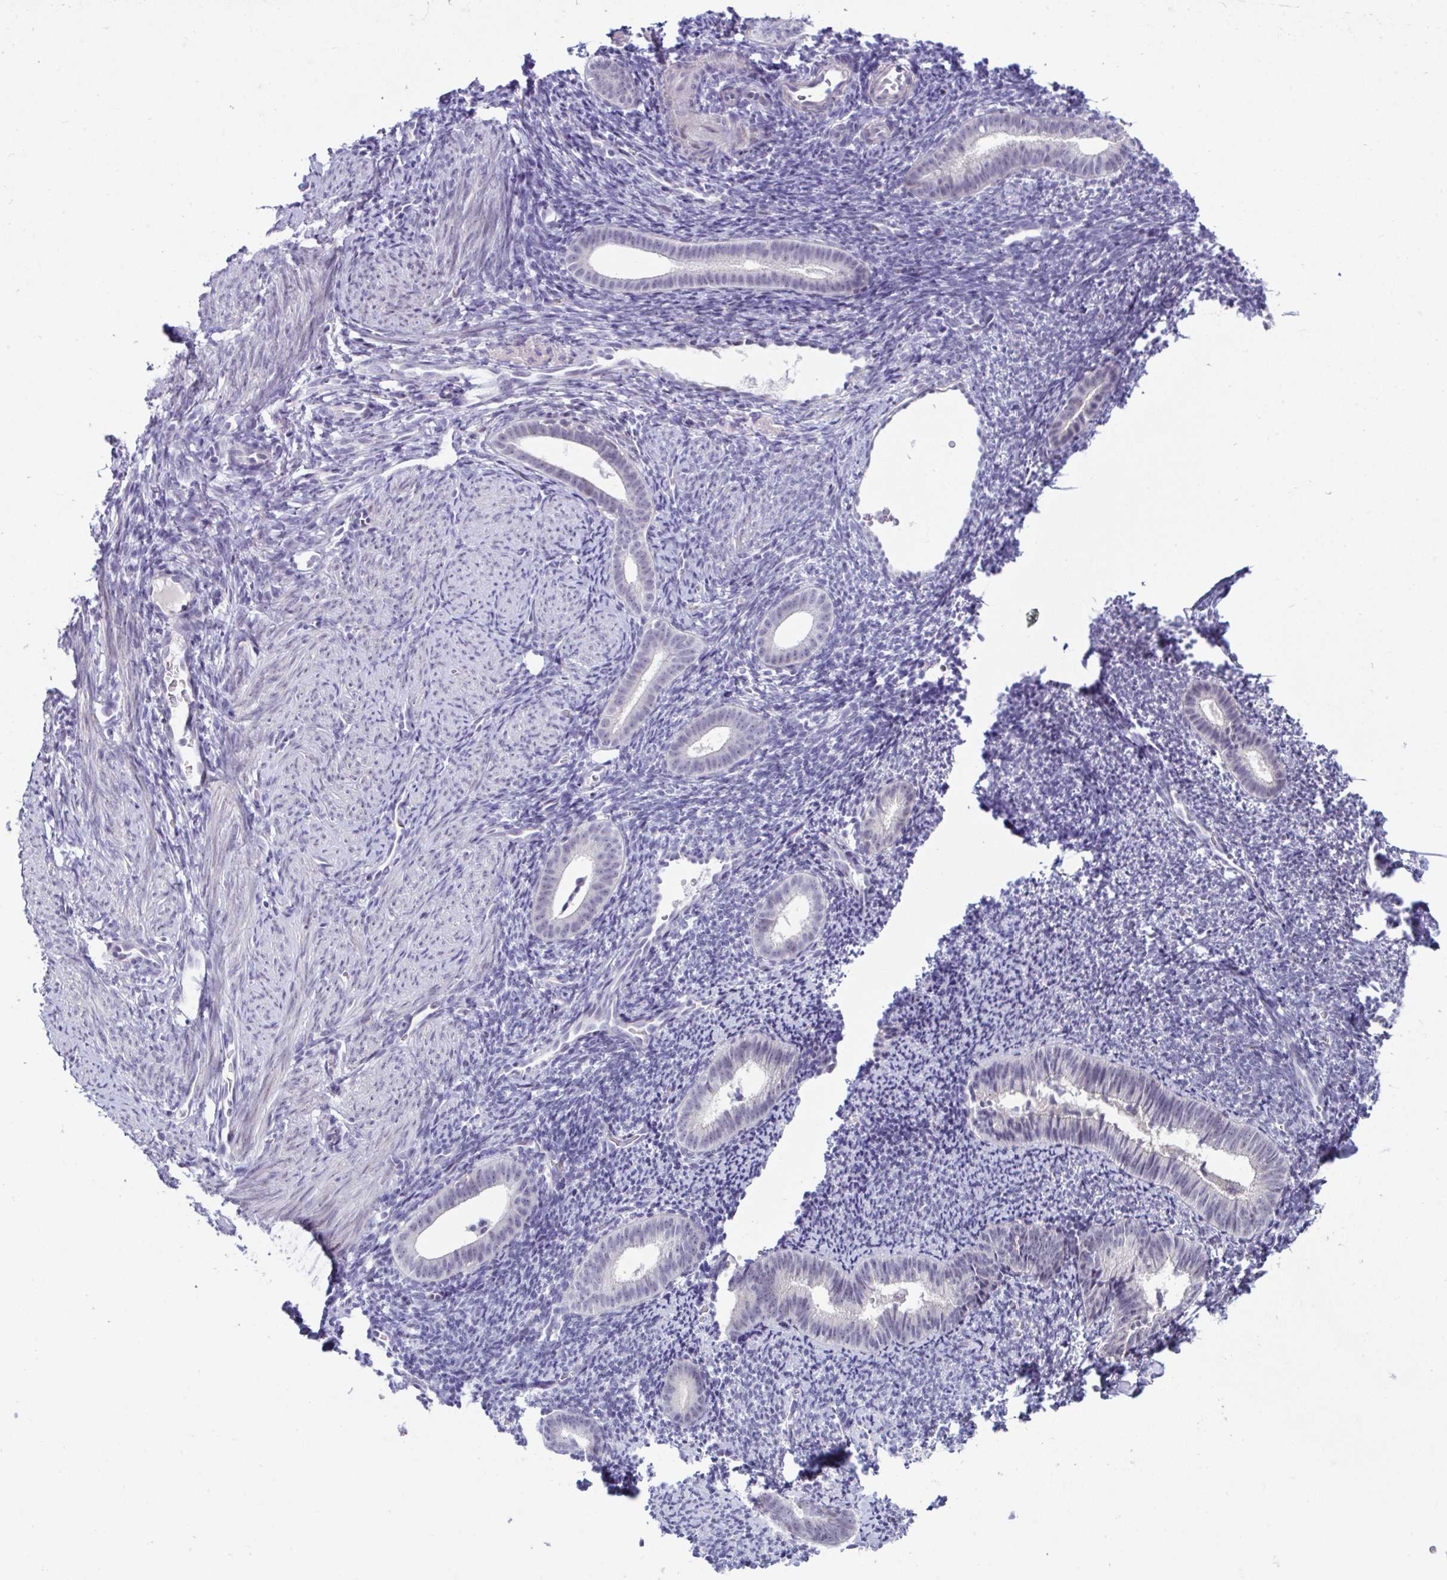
{"staining": {"intensity": "negative", "quantity": "none", "location": "none"}, "tissue": "endometrium", "cell_type": "Cells in endometrial stroma", "image_type": "normal", "snomed": [{"axis": "morphology", "description": "Normal tissue, NOS"}, {"axis": "topography", "description": "Endometrium"}], "caption": "Immunohistochemistry image of unremarkable human endometrium stained for a protein (brown), which displays no expression in cells in endometrial stroma.", "gene": "USP35", "patient": {"sex": "female", "age": 39}}